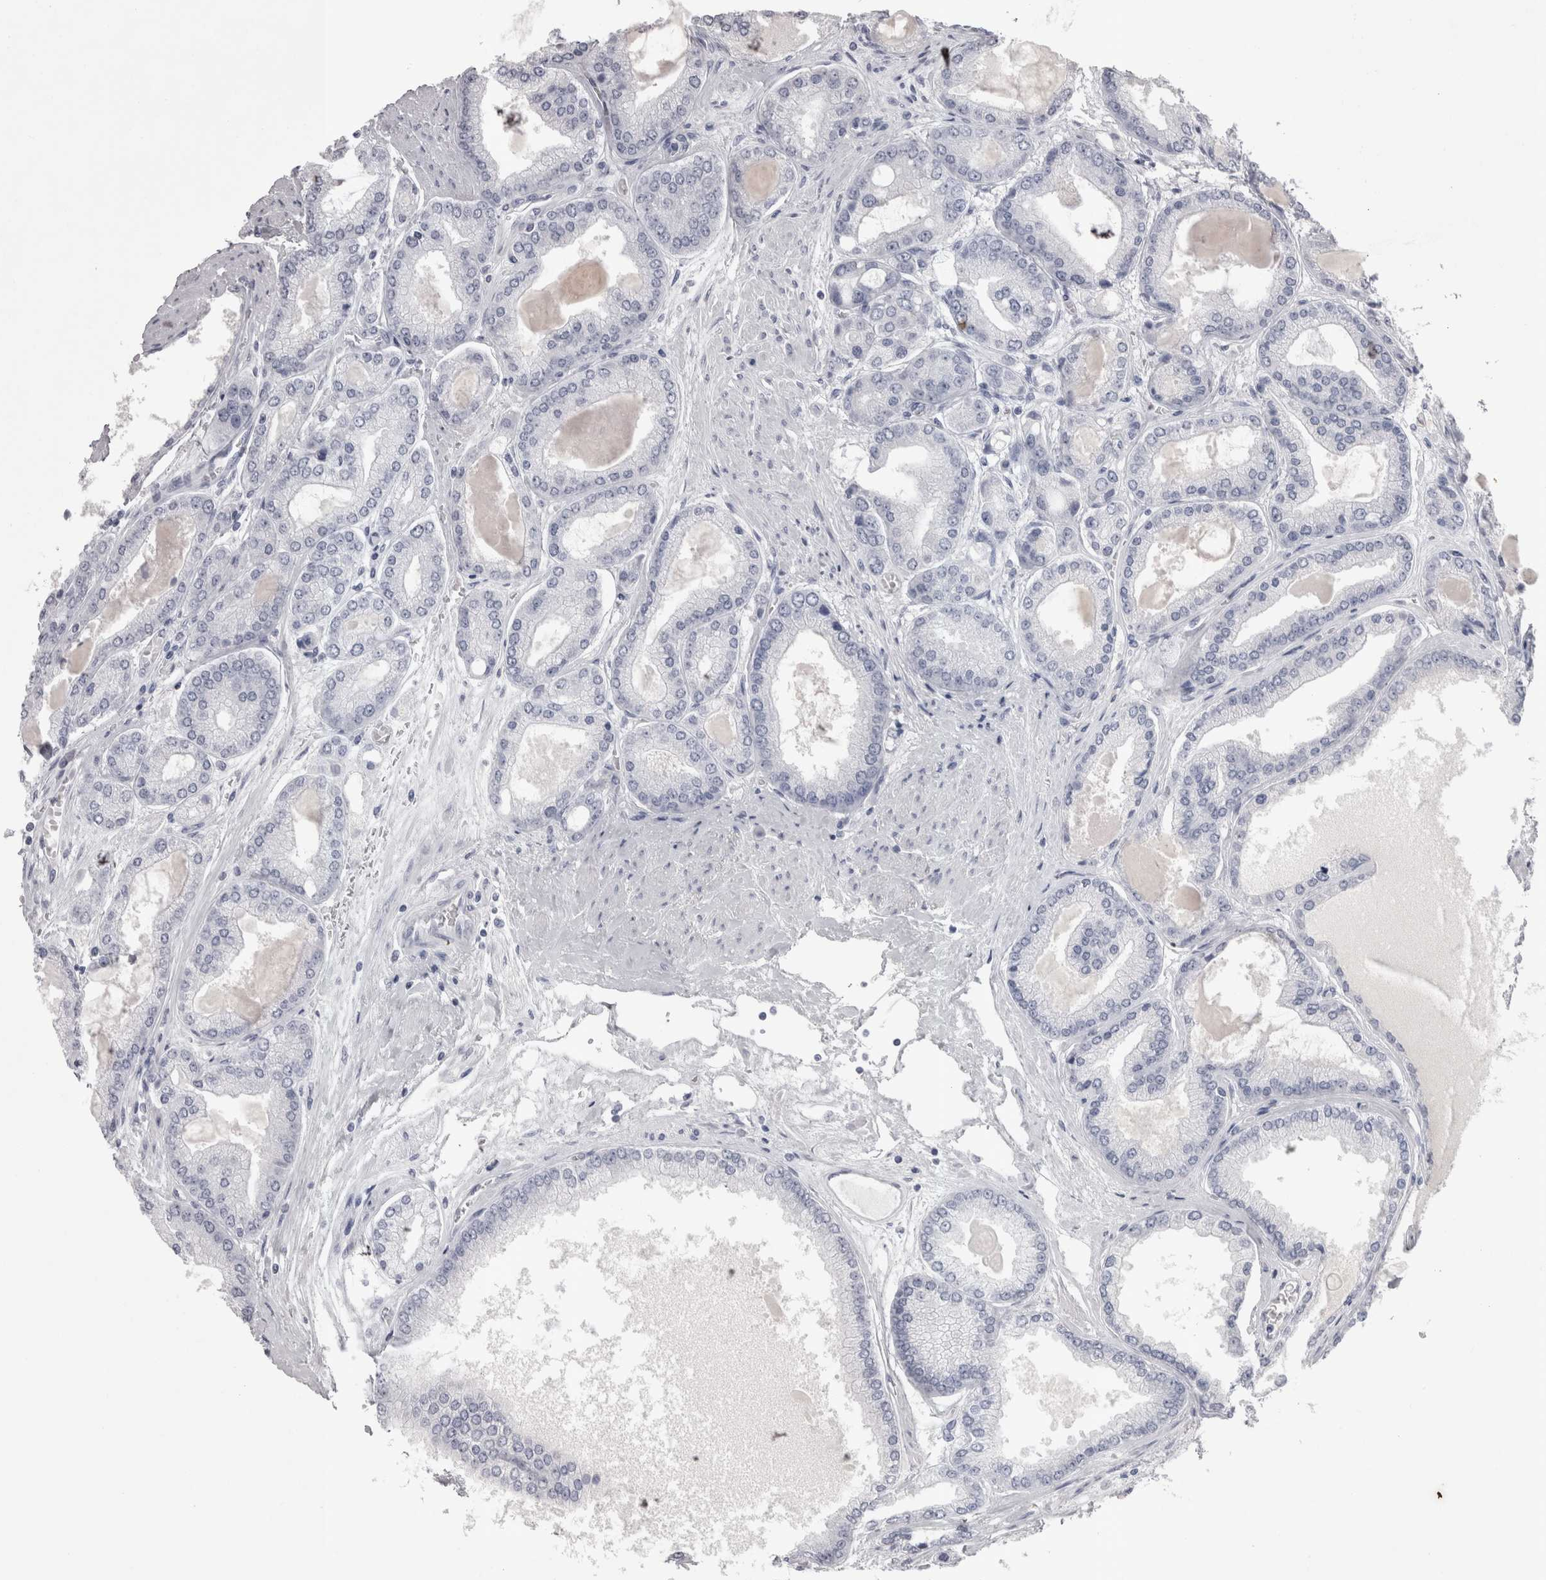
{"staining": {"intensity": "negative", "quantity": "none", "location": "none"}, "tissue": "prostate cancer", "cell_type": "Tumor cells", "image_type": "cancer", "snomed": [{"axis": "morphology", "description": "Adenocarcinoma, High grade"}, {"axis": "topography", "description": "Prostate"}], "caption": "A micrograph of human prostate cancer (adenocarcinoma (high-grade)) is negative for staining in tumor cells.", "gene": "LAX1", "patient": {"sex": "male", "age": 59}}